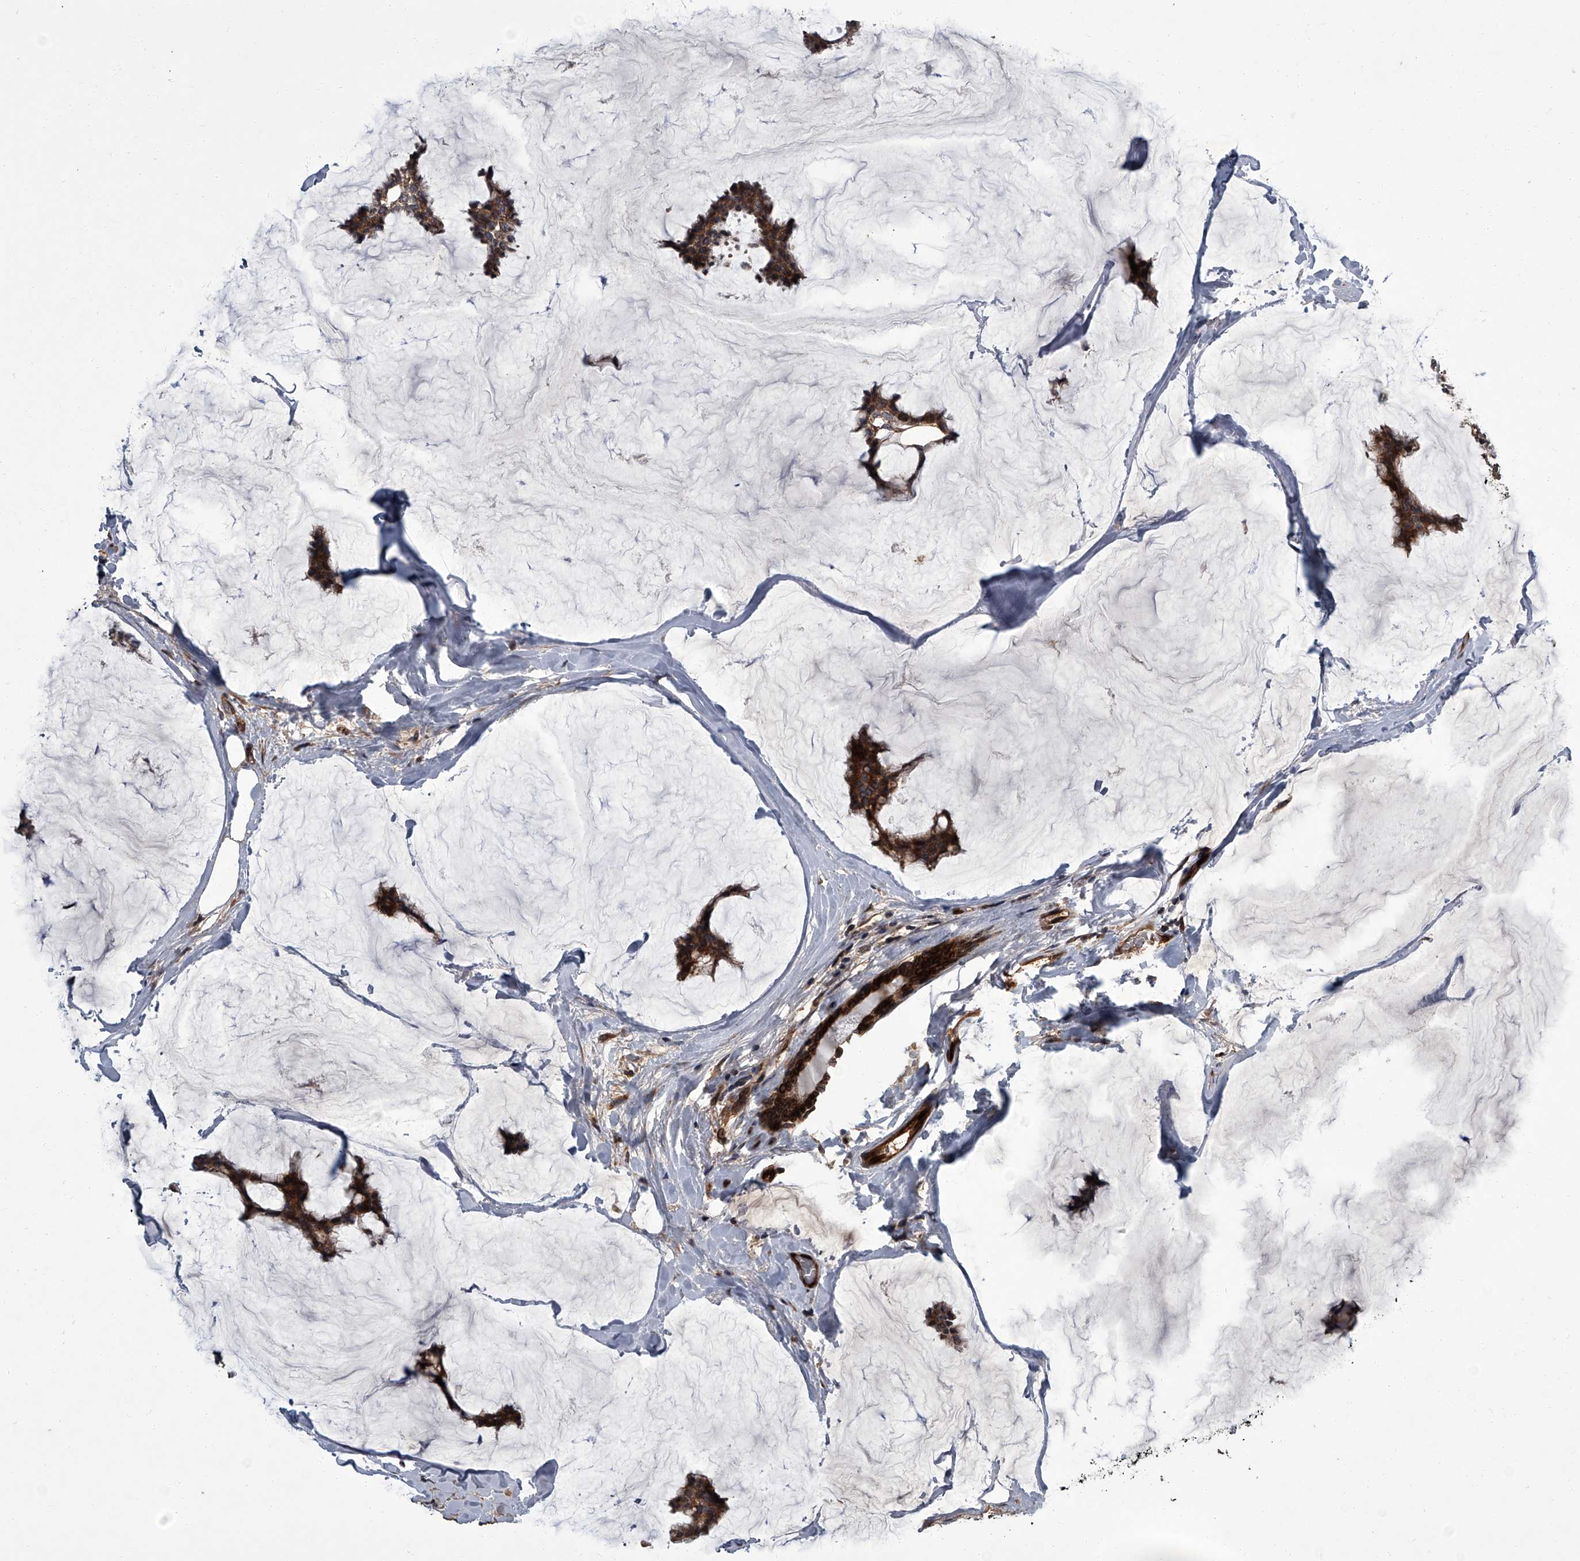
{"staining": {"intensity": "strong", "quantity": ">75%", "location": "cytoplasmic/membranous"}, "tissue": "breast cancer", "cell_type": "Tumor cells", "image_type": "cancer", "snomed": [{"axis": "morphology", "description": "Duct carcinoma"}, {"axis": "topography", "description": "Breast"}], "caption": "Breast cancer (intraductal carcinoma) tissue shows strong cytoplasmic/membranous positivity in about >75% of tumor cells, visualized by immunohistochemistry.", "gene": "LRRC8C", "patient": {"sex": "female", "age": 93}}